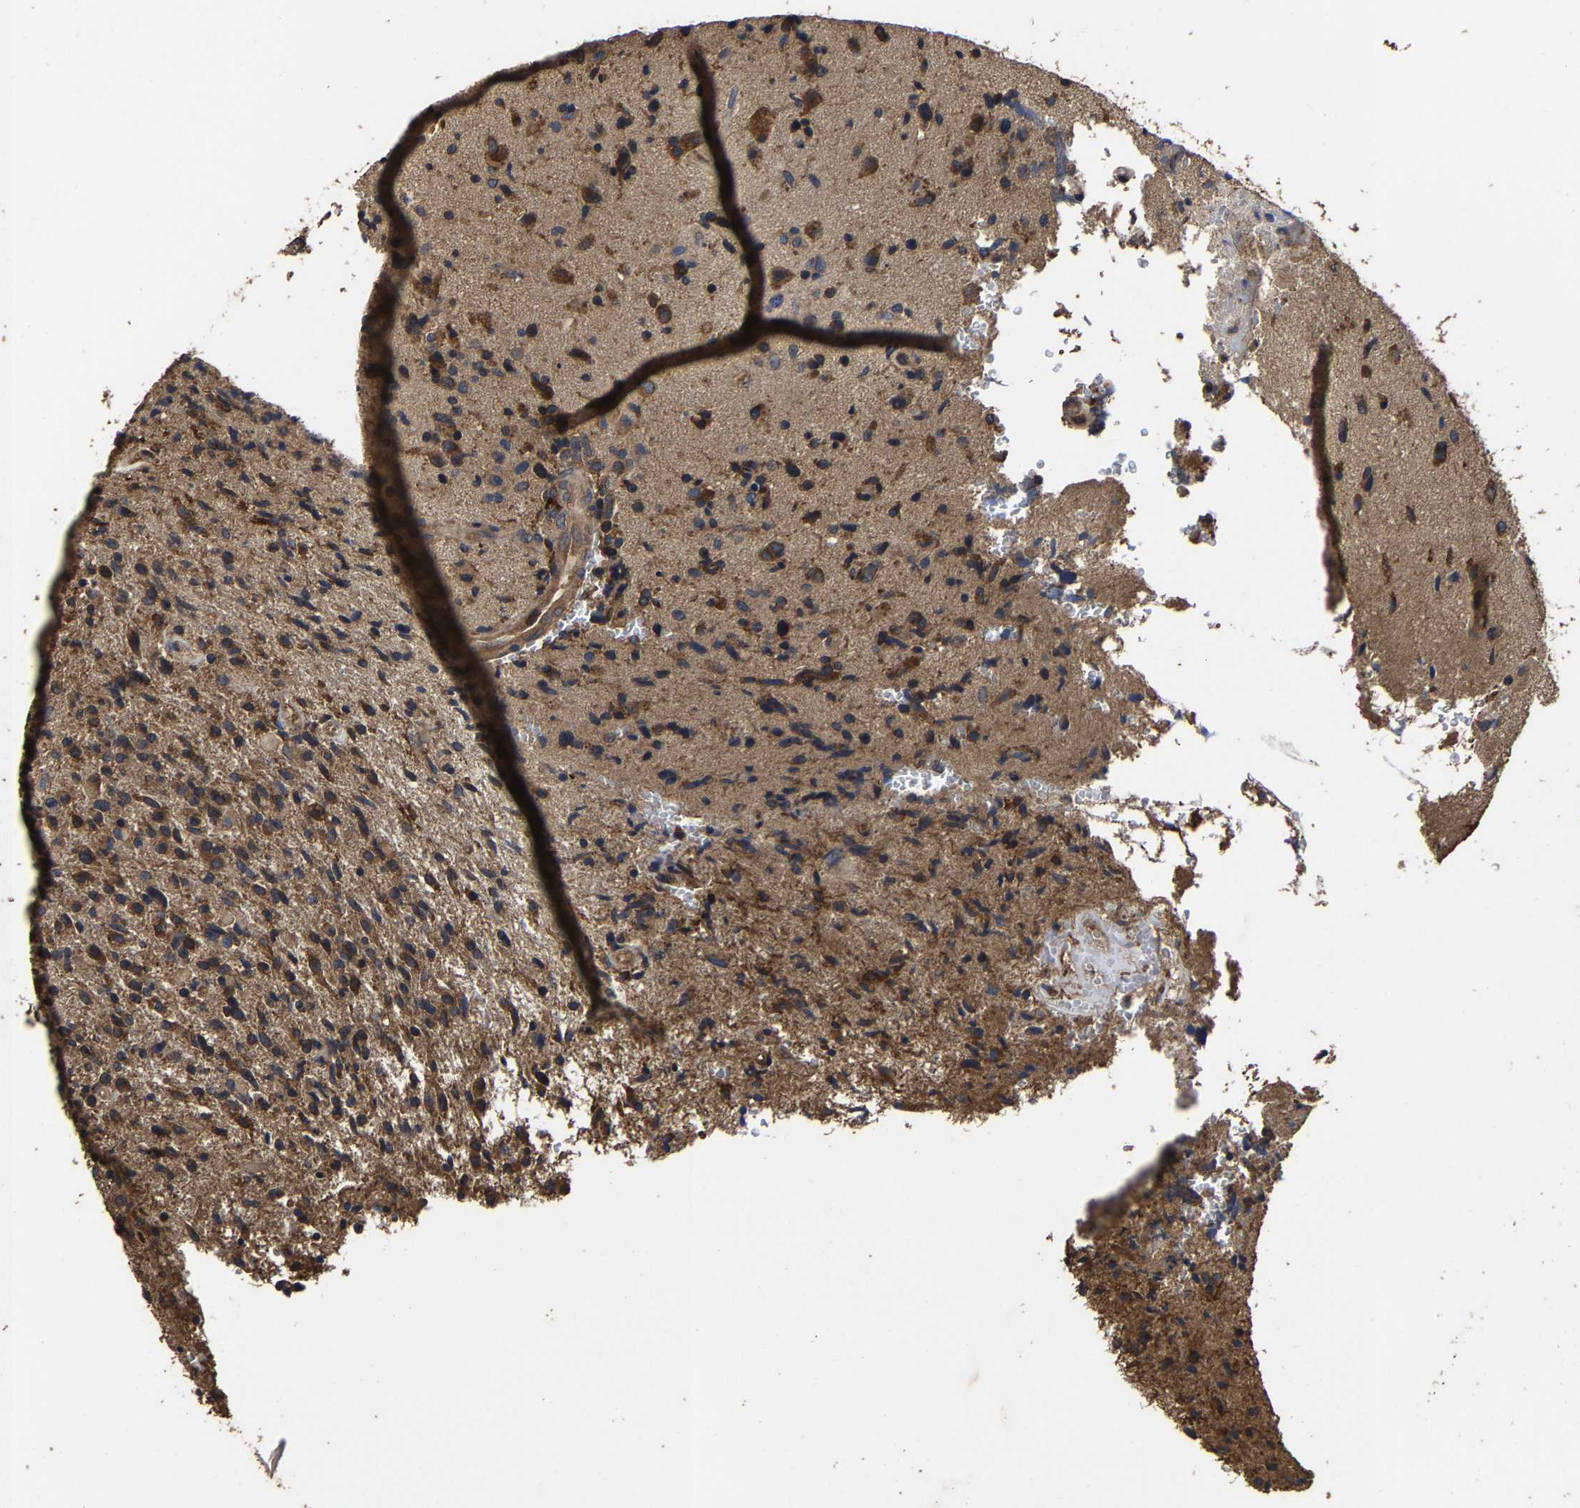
{"staining": {"intensity": "strong", "quantity": ">75%", "location": "cytoplasmic/membranous"}, "tissue": "glioma", "cell_type": "Tumor cells", "image_type": "cancer", "snomed": [{"axis": "morphology", "description": "Glioma, malignant, High grade"}, {"axis": "topography", "description": "Brain"}], "caption": "Strong cytoplasmic/membranous protein expression is appreciated in approximately >75% of tumor cells in malignant glioma (high-grade).", "gene": "ITCH", "patient": {"sex": "male", "age": 72}}